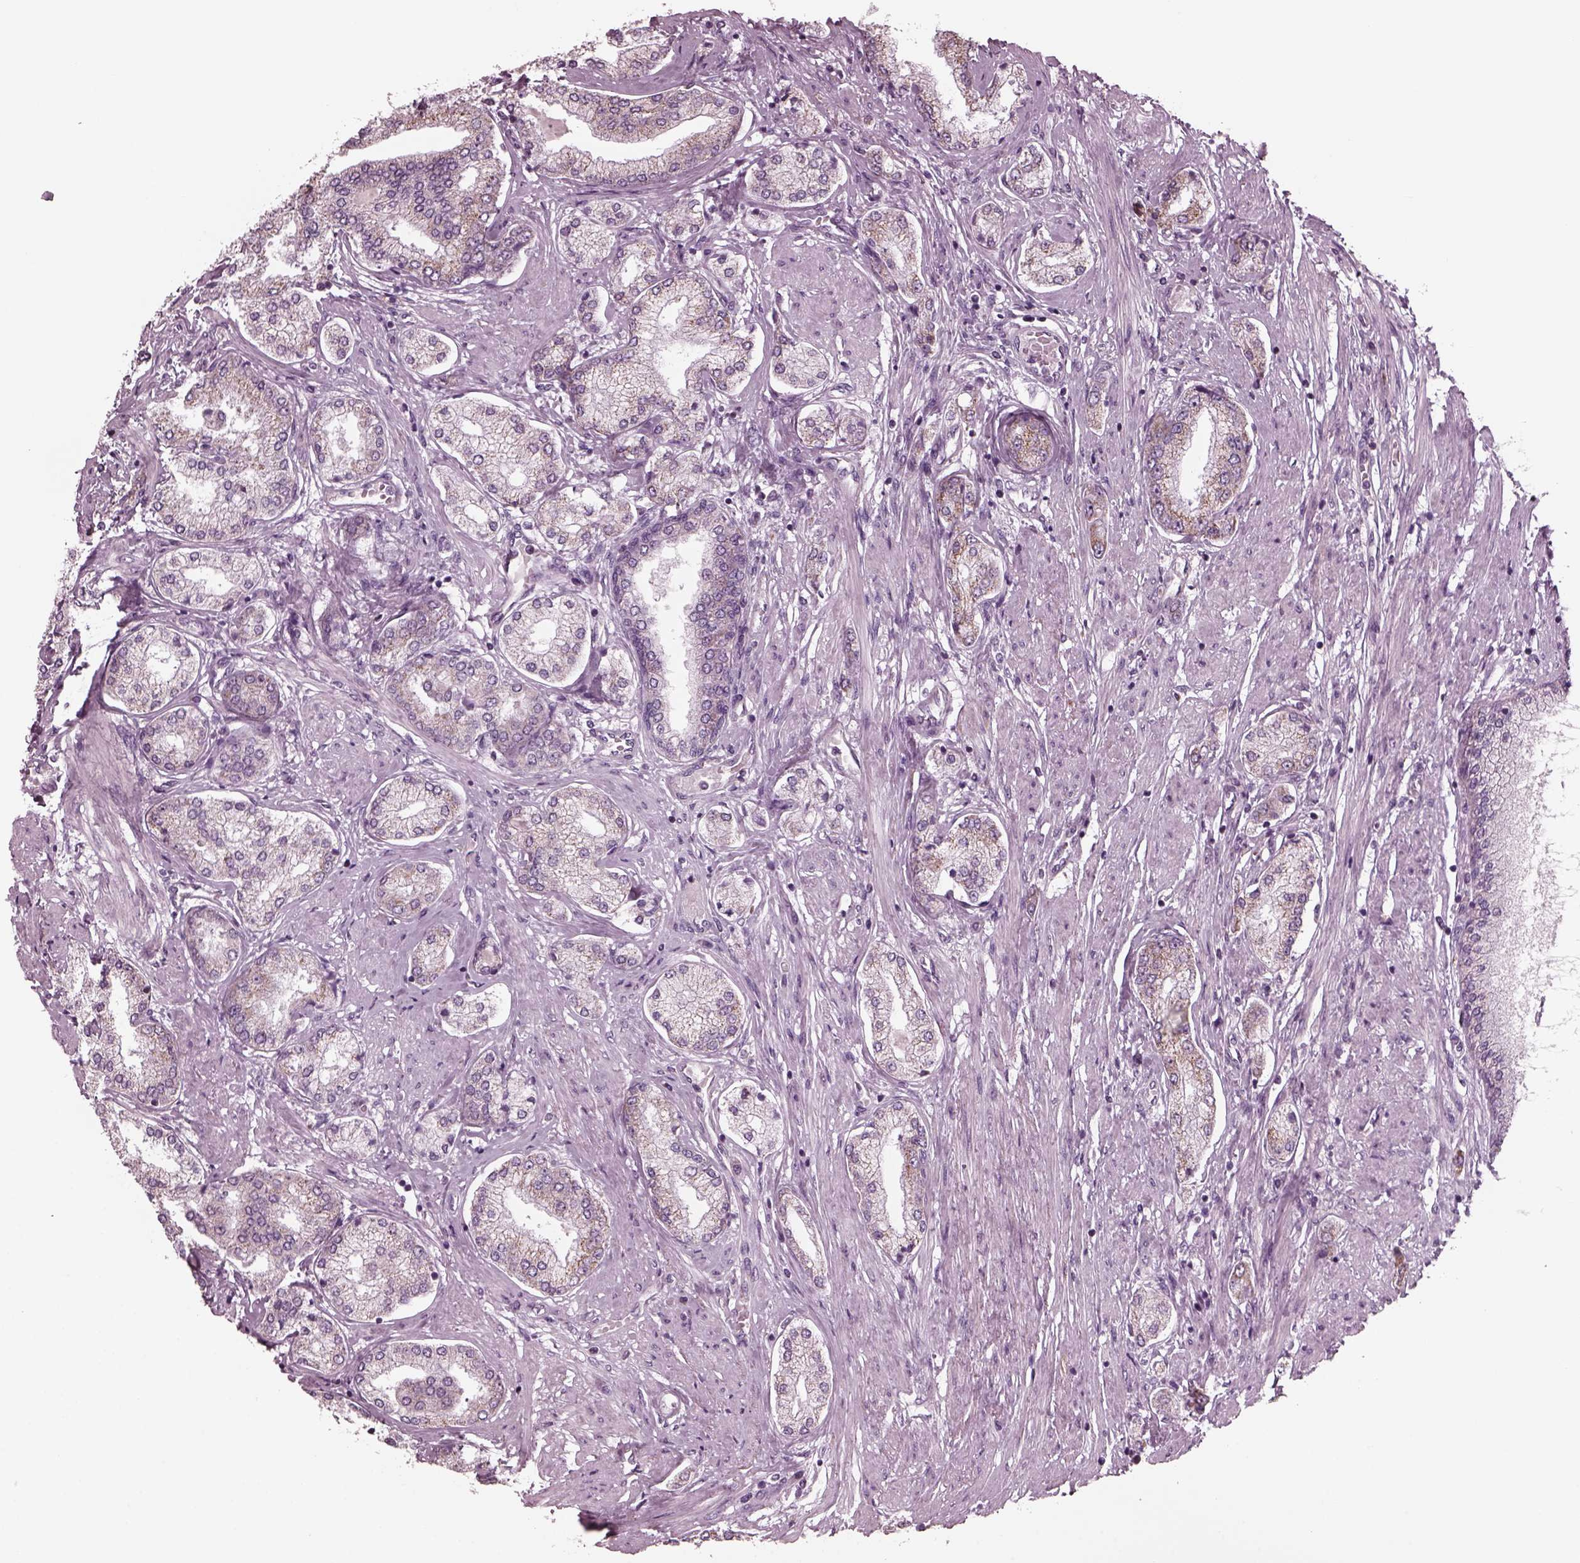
{"staining": {"intensity": "weak", "quantity": "<25%", "location": "cytoplasmic/membranous"}, "tissue": "prostate cancer", "cell_type": "Tumor cells", "image_type": "cancer", "snomed": [{"axis": "morphology", "description": "Adenocarcinoma, NOS"}, {"axis": "topography", "description": "Prostate"}], "caption": "This is an immunohistochemistry image of adenocarcinoma (prostate). There is no expression in tumor cells.", "gene": "CELSR3", "patient": {"sex": "male", "age": 63}}